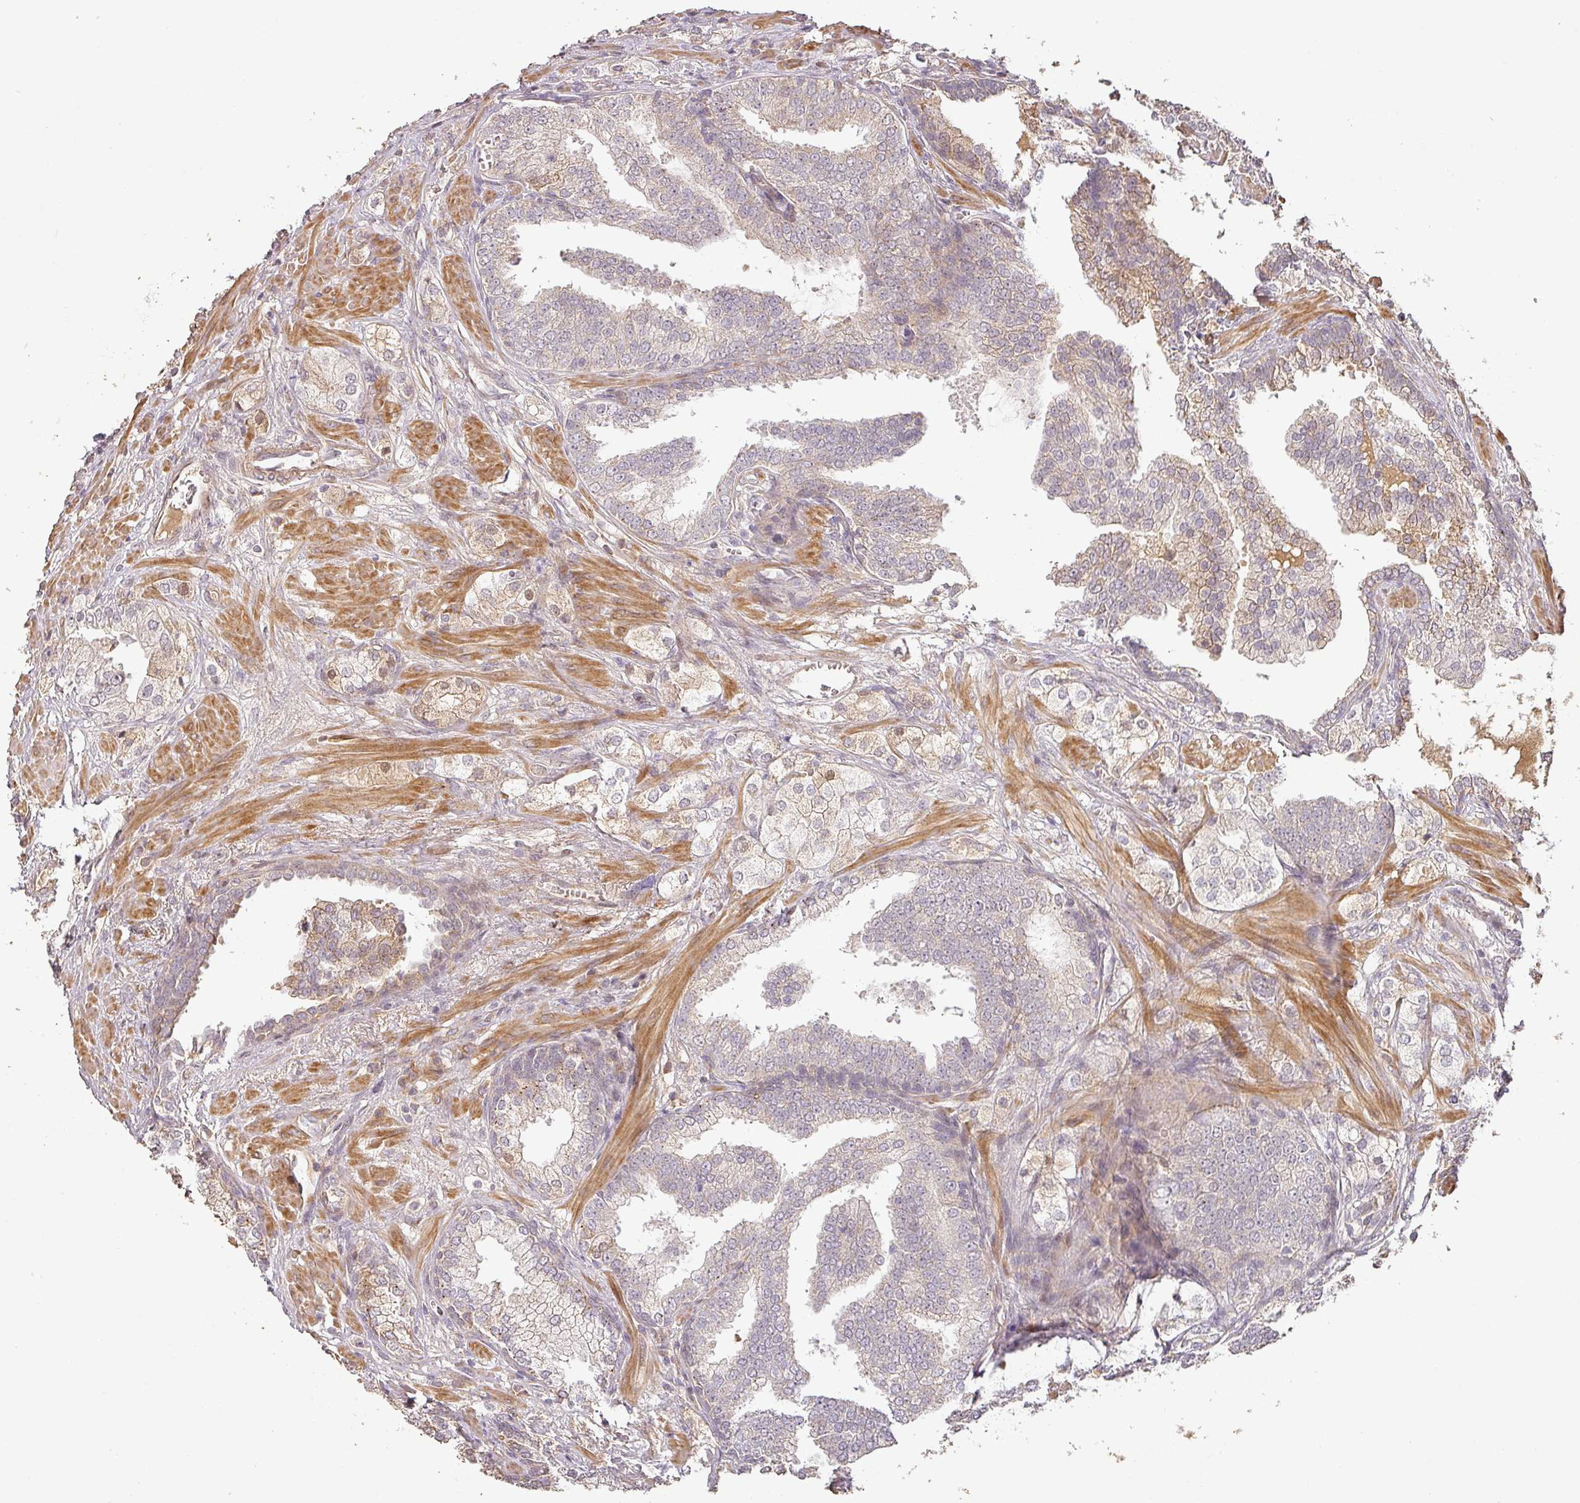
{"staining": {"intensity": "weak", "quantity": "<25%", "location": "nuclear"}, "tissue": "prostate cancer", "cell_type": "Tumor cells", "image_type": "cancer", "snomed": [{"axis": "morphology", "description": "Adenocarcinoma, High grade"}, {"axis": "topography", "description": "Prostate"}], "caption": "Image shows no significant protein expression in tumor cells of prostate cancer. The staining was performed using DAB to visualize the protein expression in brown, while the nuclei were stained in blue with hematoxylin (Magnification: 20x).", "gene": "BPIFB3", "patient": {"sex": "male", "age": 50}}